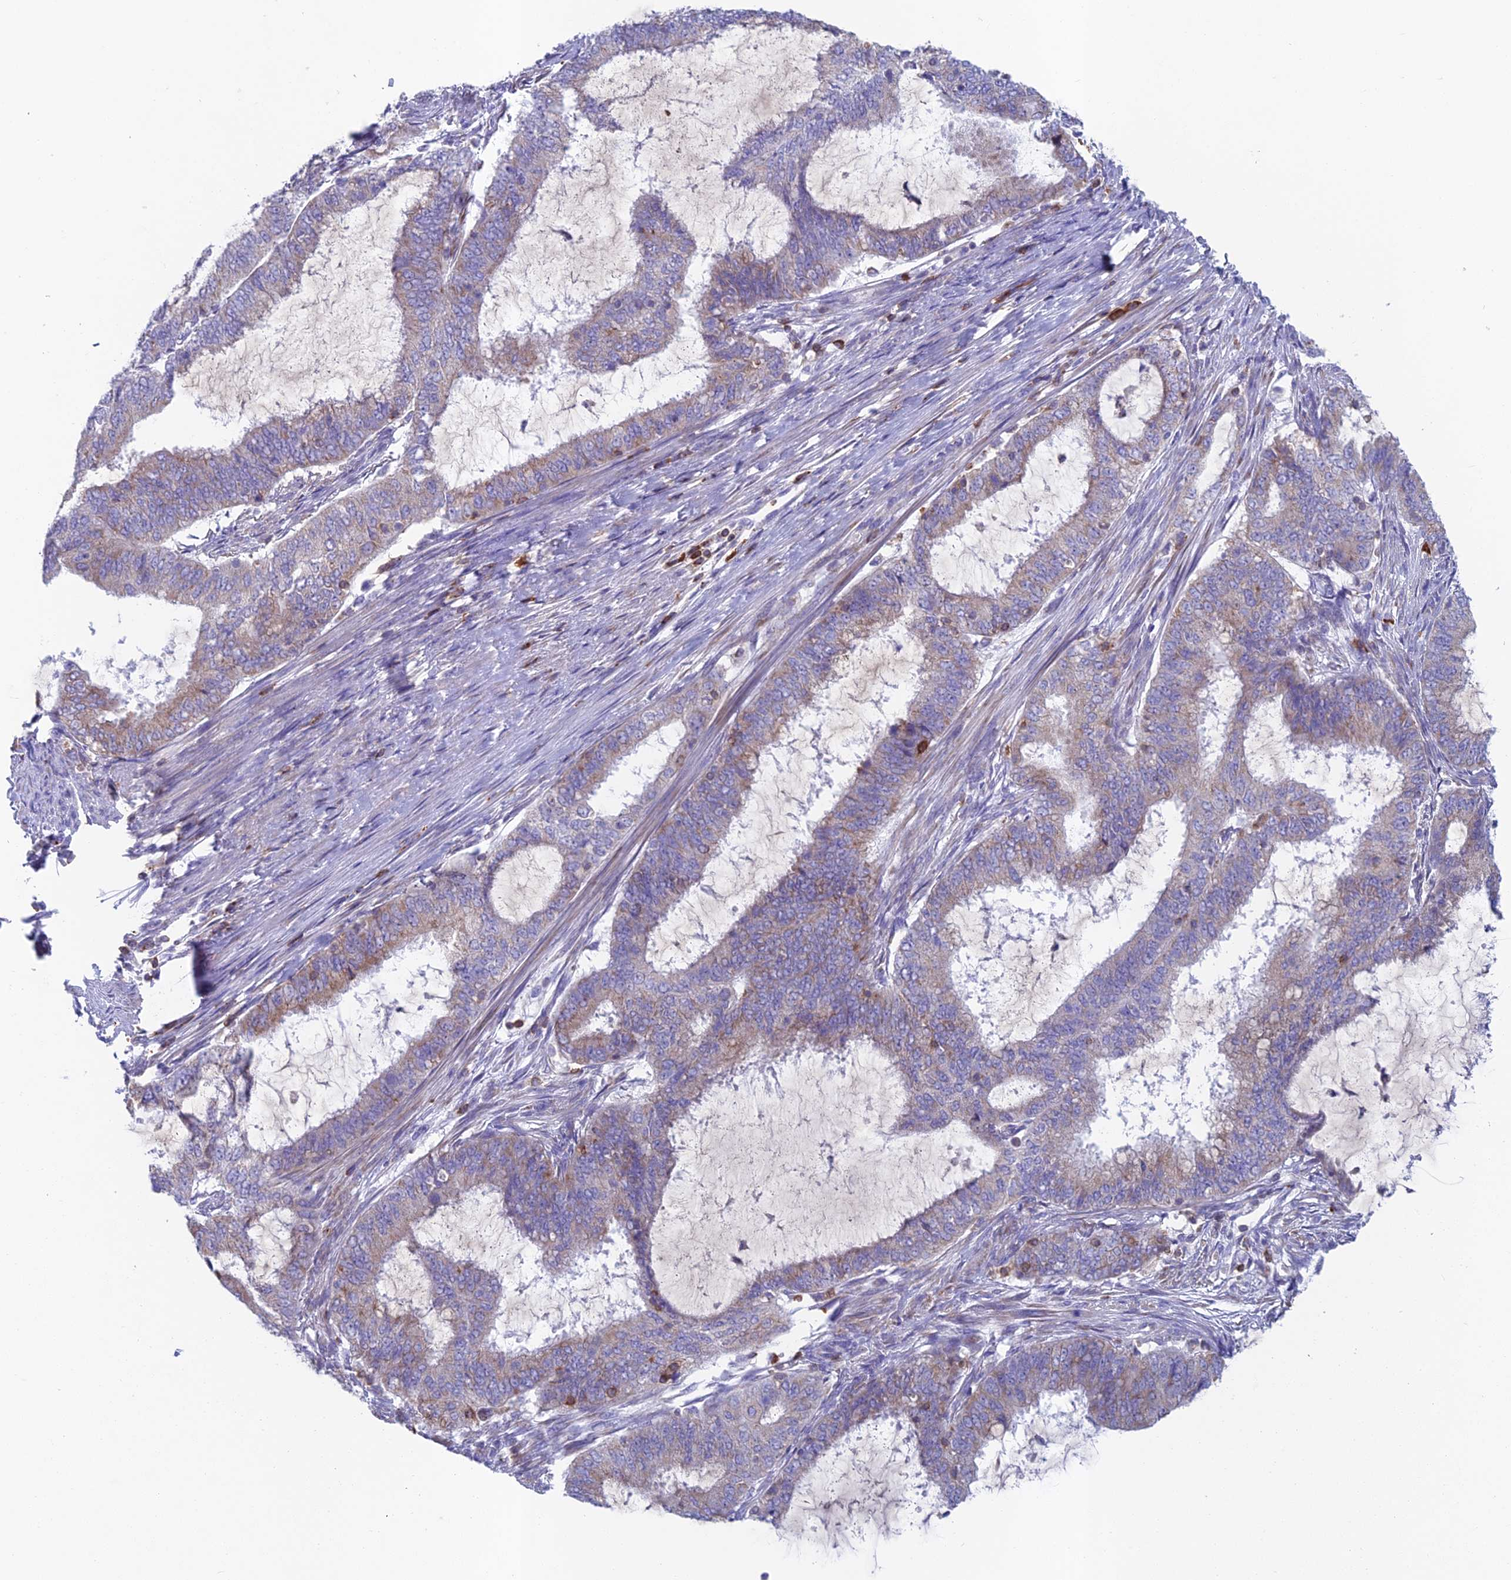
{"staining": {"intensity": "weak", "quantity": "<25%", "location": "cytoplasmic/membranous"}, "tissue": "endometrial cancer", "cell_type": "Tumor cells", "image_type": "cancer", "snomed": [{"axis": "morphology", "description": "Adenocarcinoma, NOS"}, {"axis": "topography", "description": "Endometrium"}], "caption": "Image shows no significant protein staining in tumor cells of endometrial adenocarcinoma.", "gene": "ABI3BP", "patient": {"sex": "female", "age": 51}}